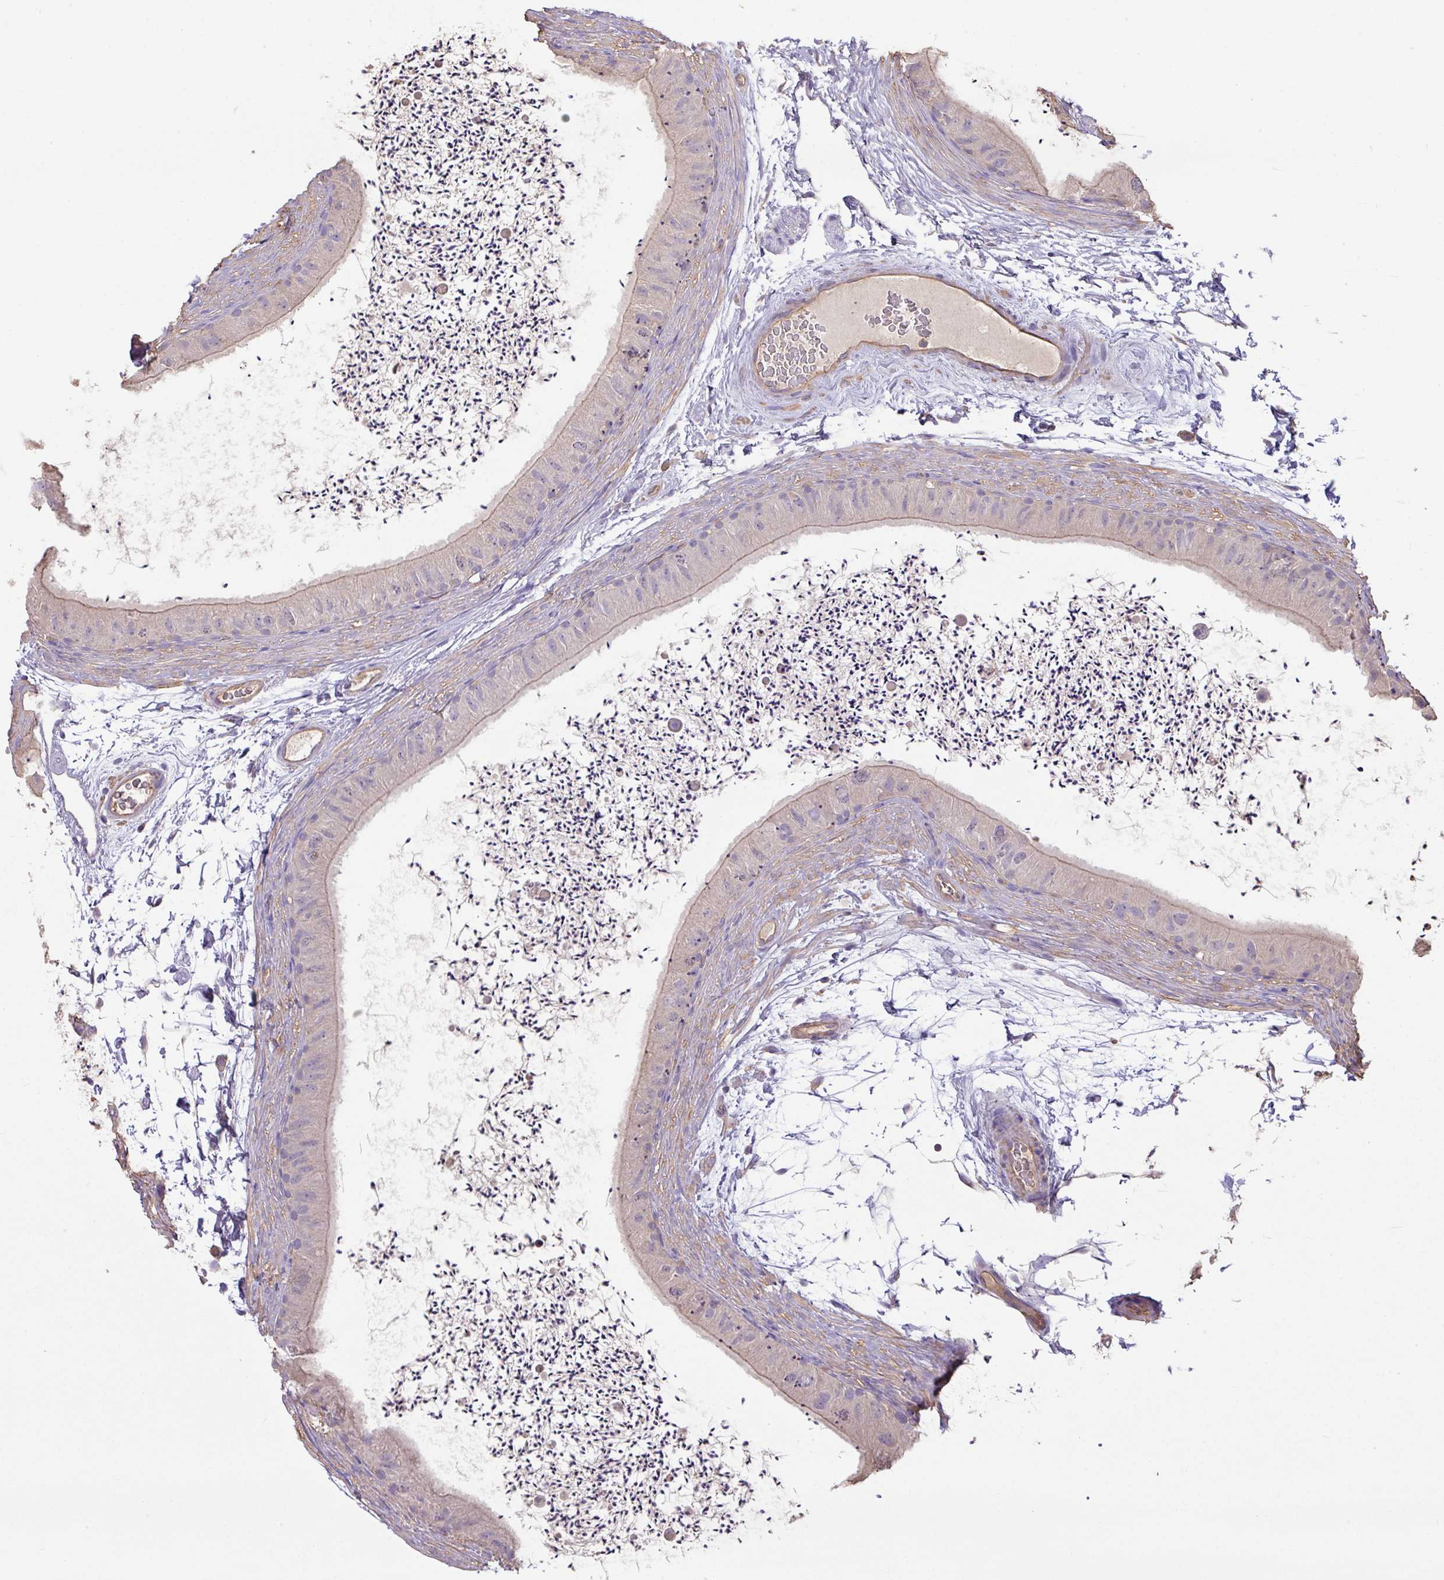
{"staining": {"intensity": "weak", "quantity": "<25%", "location": "cytoplasmic/membranous"}, "tissue": "epididymis", "cell_type": "Glandular cells", "image_type": "normal", "snomed": [{"axis": "morphology", "description": "Normal tissue, NOS"}, {"axis": "topography", "description": "Epididymis"}], "caption": "High power microscopy histopathology image of an IHC histopathology image of unremarkable epididymis, revealing no significant positivity in glandular cells.", "gene": "CALML4", "patient": {"sex": "male", "age": 50}}